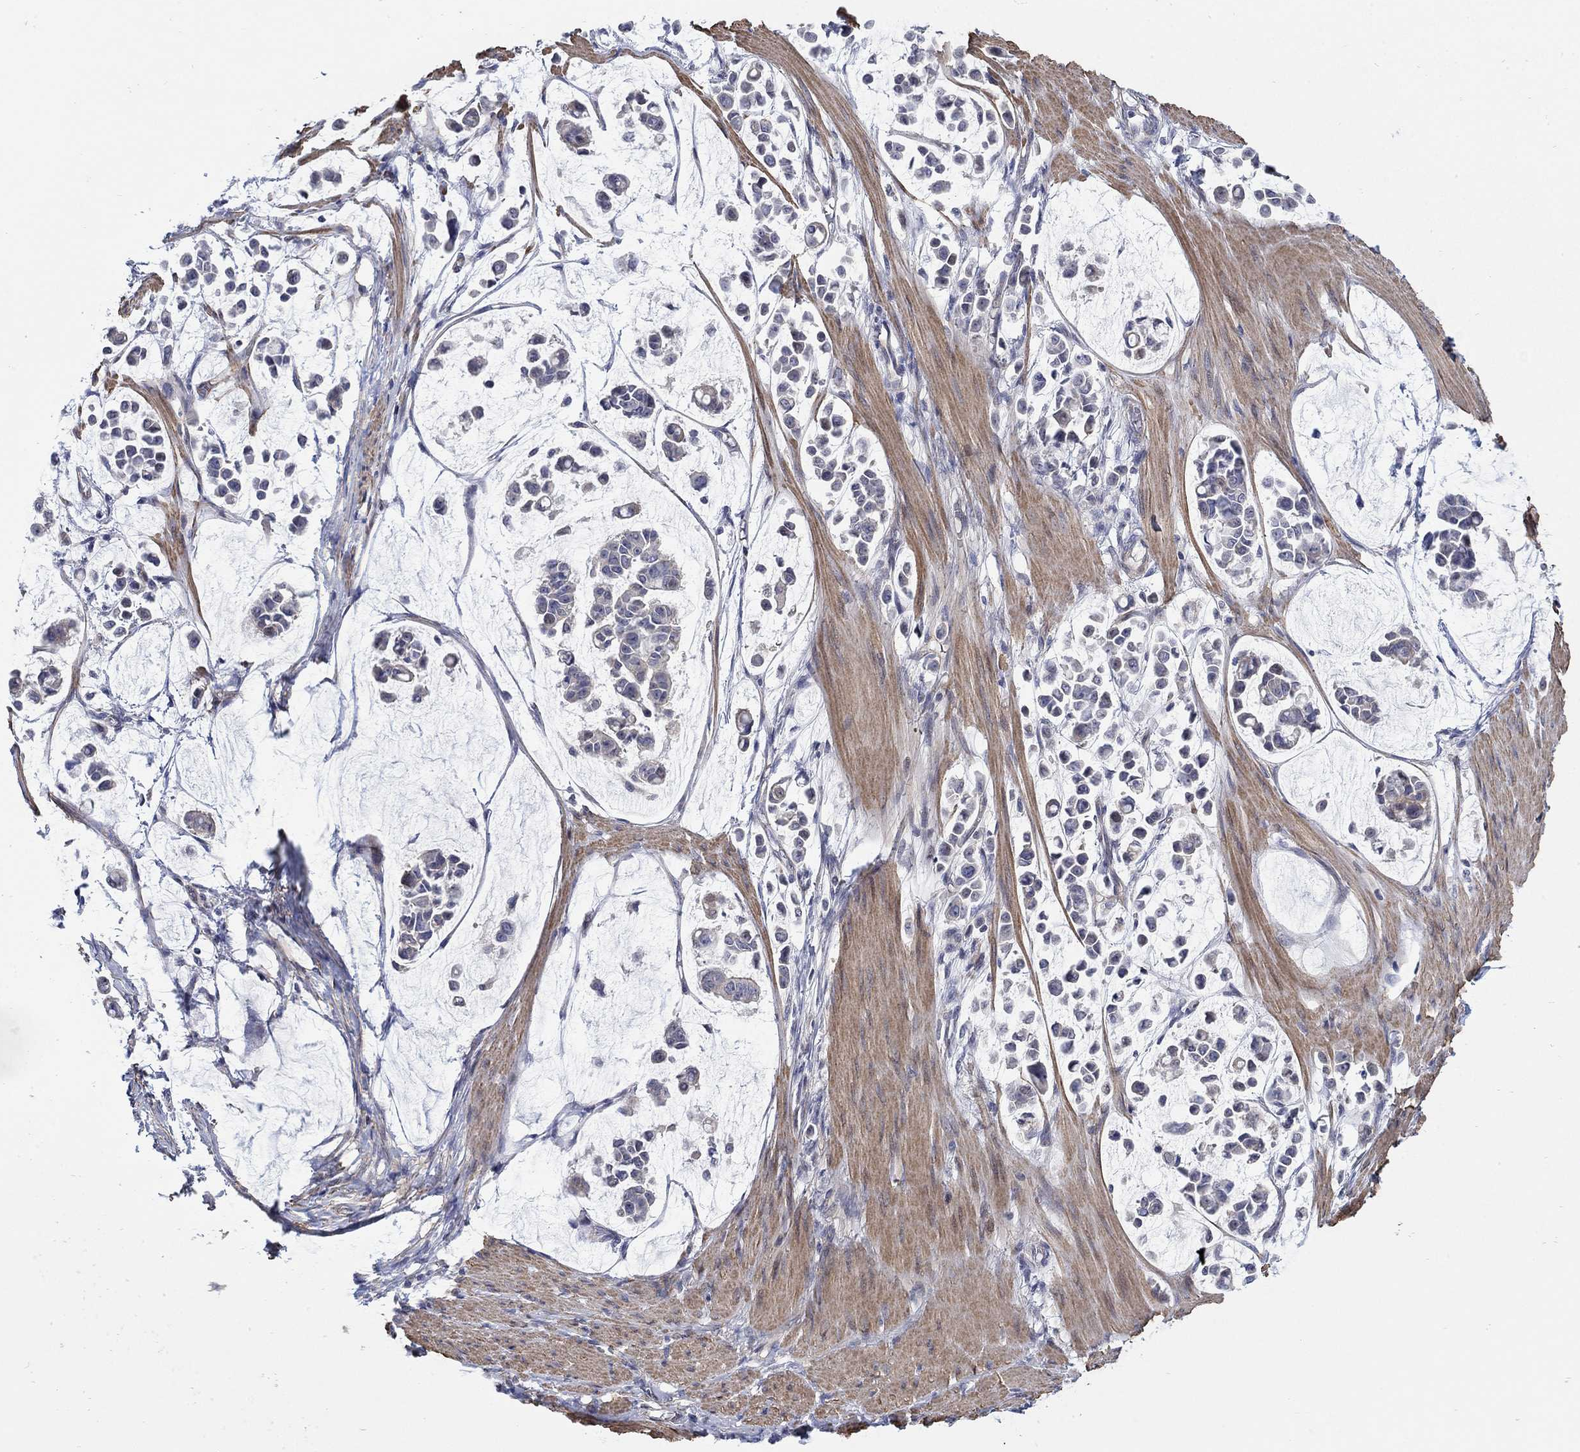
{"staining": {"intensity": "negative", "quantity": "none", "location": "none"}, "tissue": "stomach cancer", "cell_type": "Tumor cells", "image_type": "cancer", "snomed": [{"axis": "morphology", "description": "Adenocarcinoma, NOS"}, {"axis": "topography", "description": "Stomach"}], "caption": "Stomach cancer (adenocarcinoma) was stained to show a protein in brown. There is no significant staining in tumor cells.", "gene": "SCN7A", "patient": {"sex": "male", "age": 82}}